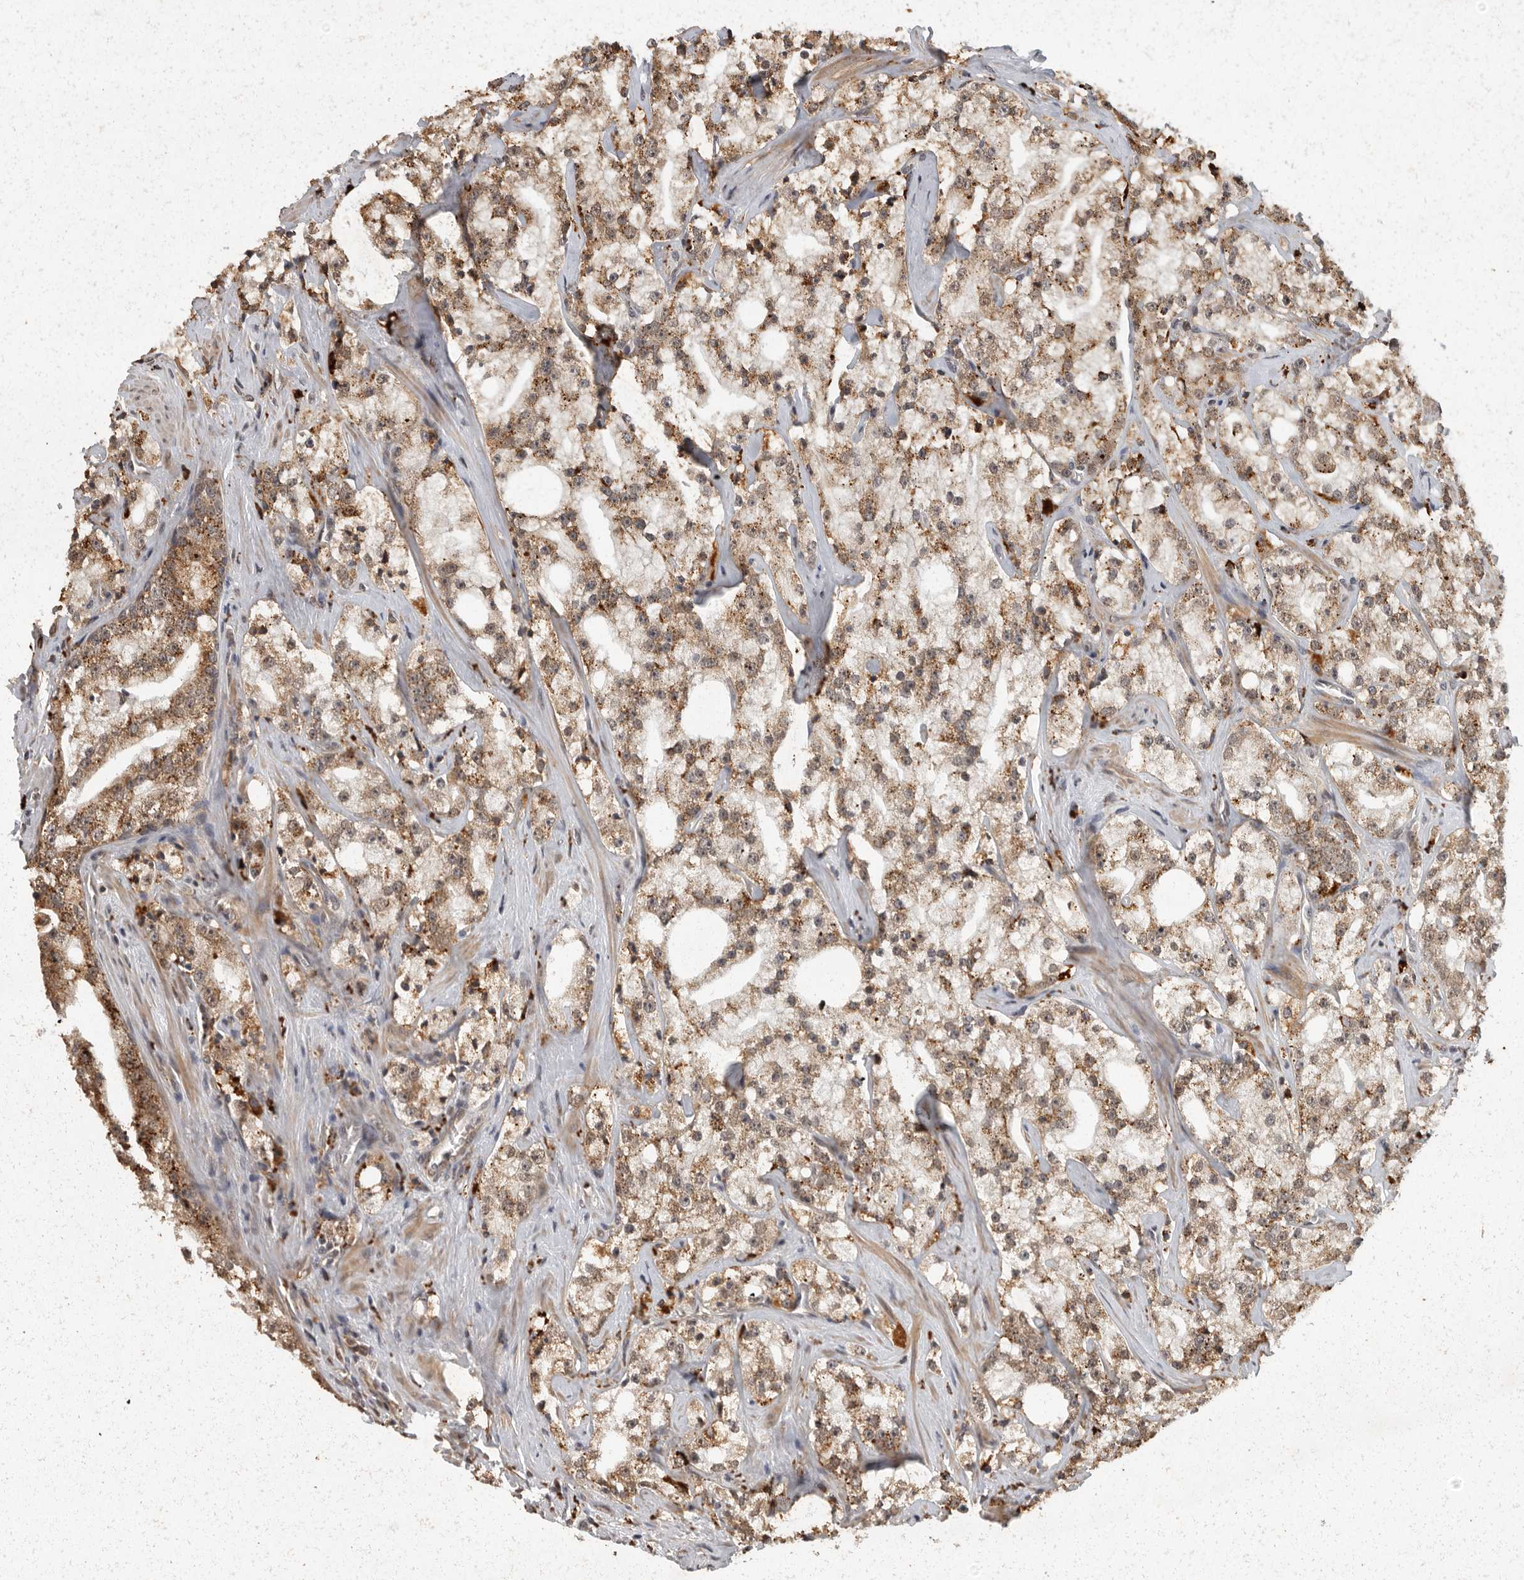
{"staining": {"intensity": "moderate", "quantity": ">75%", "location": "cytoplasmic/membranous"}, "tissue": "prostate cancer", "cell_type": "Tumor cells", "image_type": "cancer", "snomed": [{"axis": "morphology", "description": "Adenocarcinoma, High grade"}, {"axis": "topography", "description": "Prostate"}], "caption": "Tumor cells reveal medium levels of moderate cytoplasmic/membranous positivity in approximately >75% of cells in human adenocarcinoma (high-grade) (prostate). Immunohistochemistry stains the protein in brown and the nuclei are stained blue.", "gene": "ZNF83", "patient": {"sex": "male", "age": 64}}